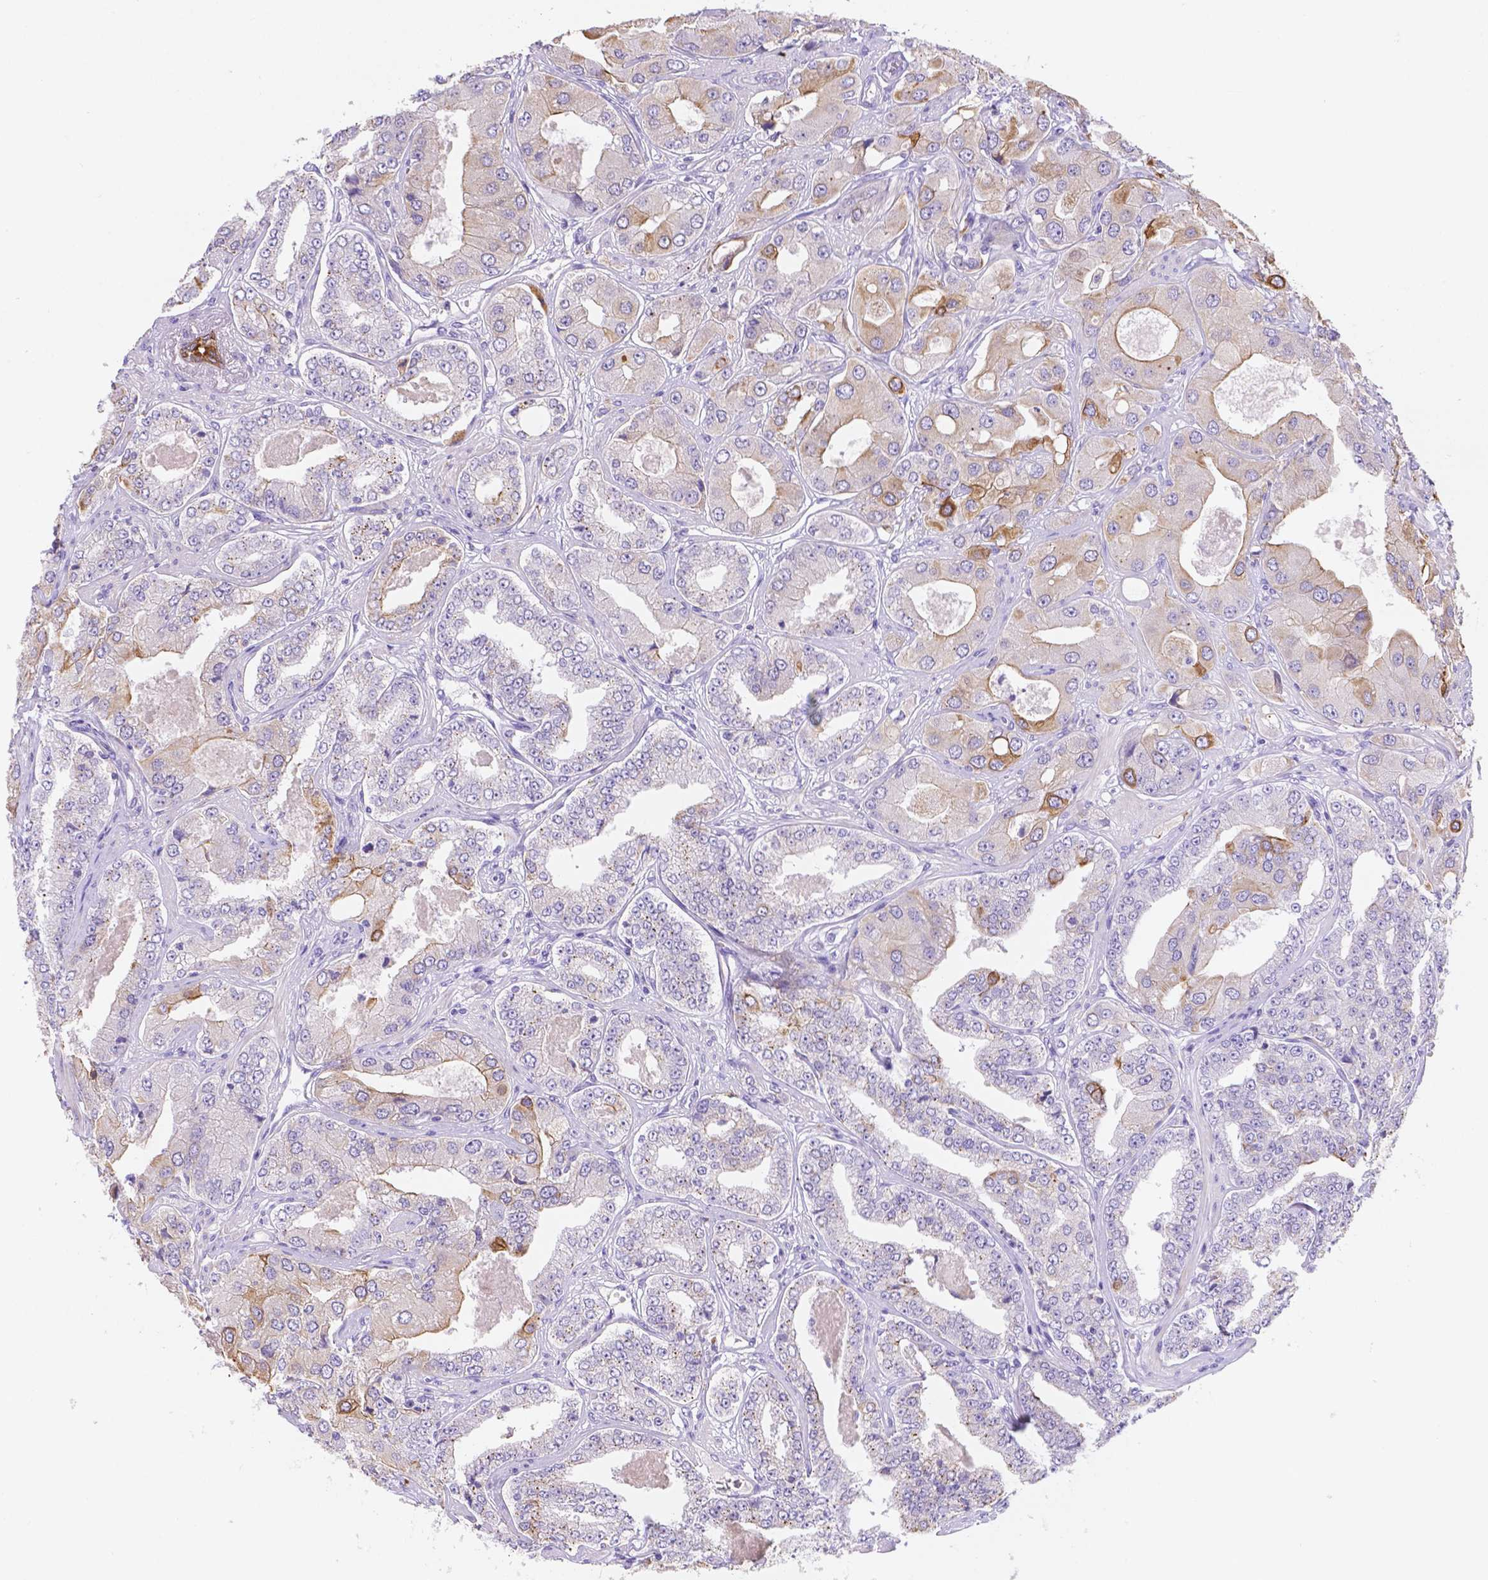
{"staining": {"intensity": "weak", "quantity": "<25%", "location": "cytoplasmic/membranous"}, "tissue": "prostate cancer", "cell_type": "Tumor cells", "image_type": "cancer", "snomed": [{"axis": "morphology", "description": "Adenocarcinoma, Low grade"}, {"axis": "topography", "description": "Prostate"}], "caption": "Tumor cells are negative for brown protein staining in prostate cancer.", "gene": "DMWD", "patient": {"sex": "male", "age": 60}}